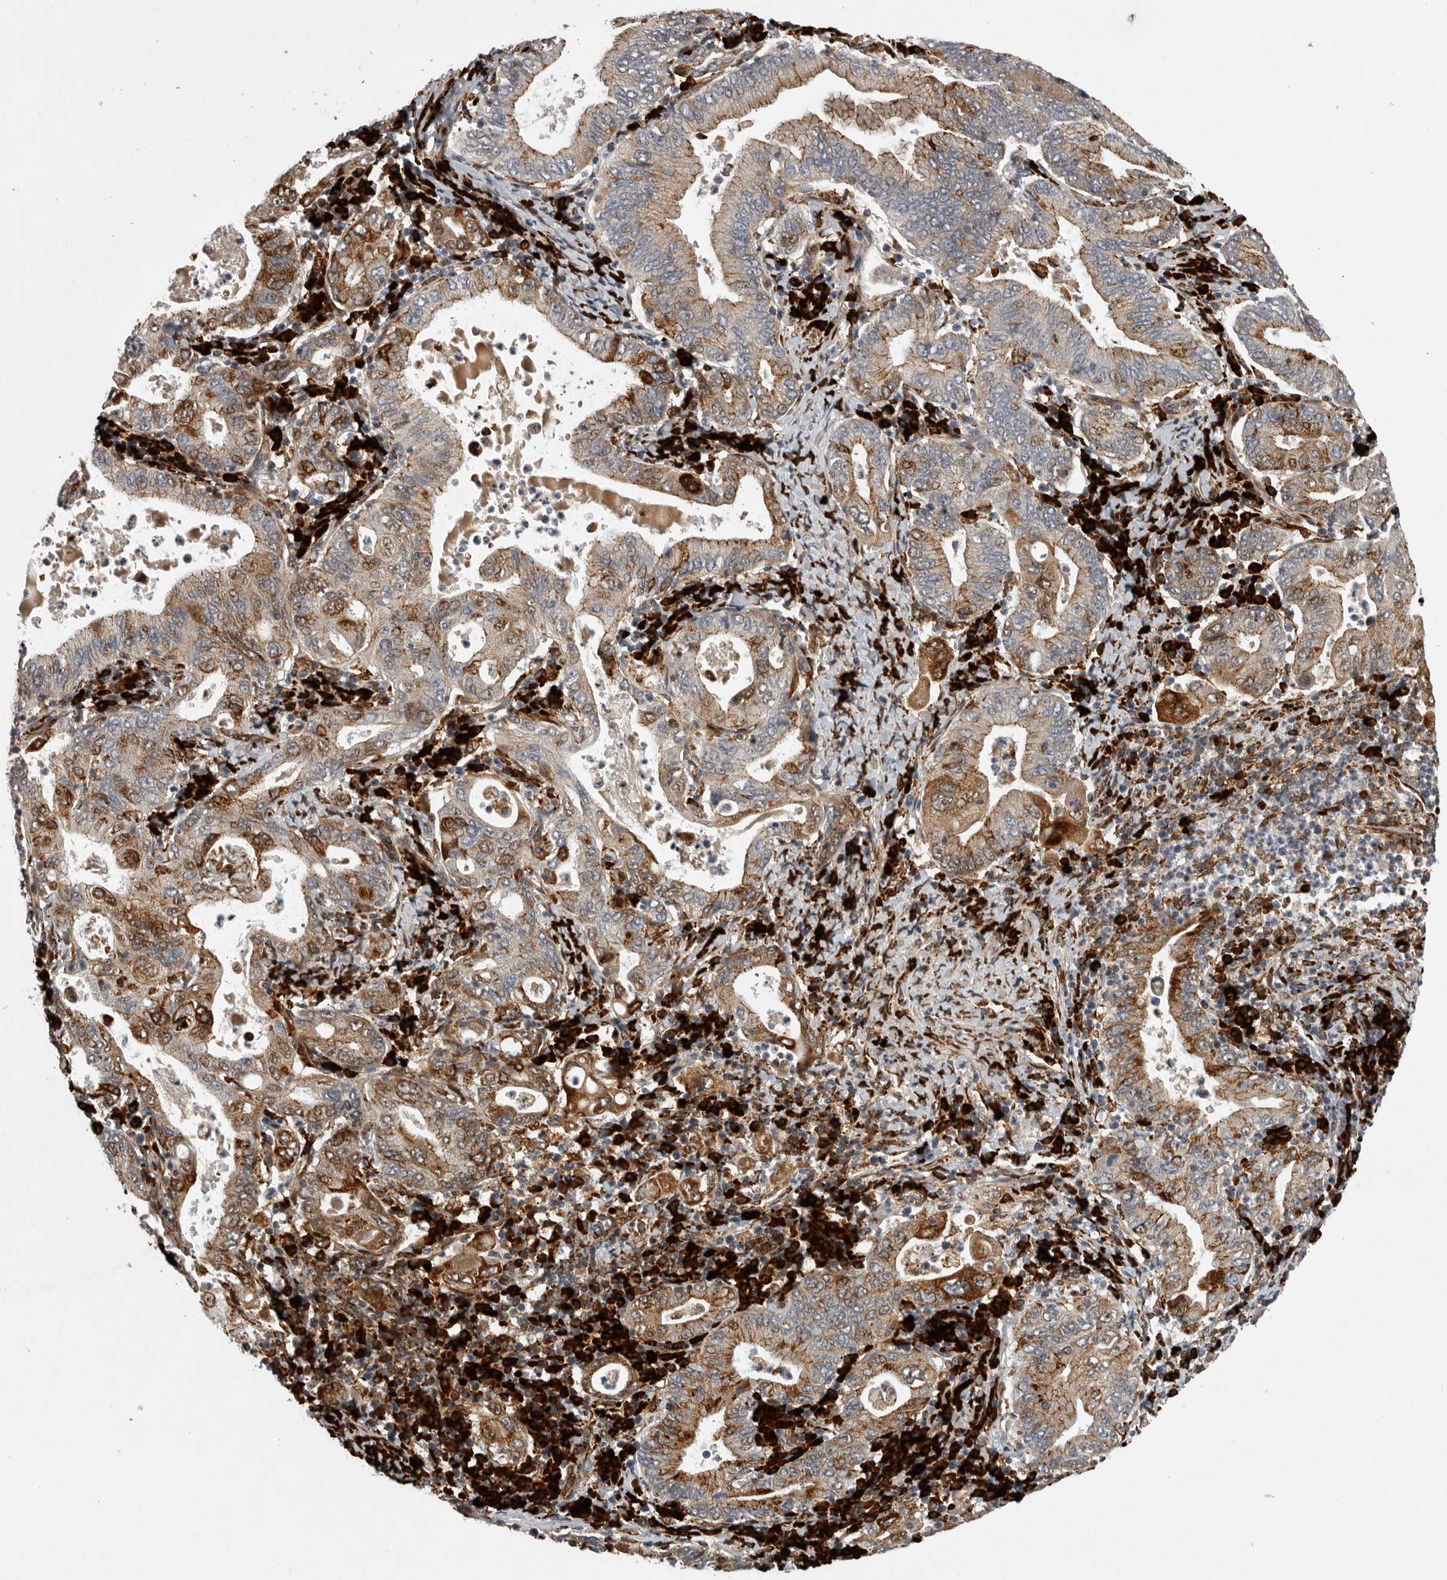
{"staining": {"intensity": "moderate", "quantity": ">75%", "location": "cytoplasmic/membranous"}, "tissue": "stomach cancer", "cell_type": "Tumor cells", "image_type": "cancer", "snomed": [{"axis": "morphology", "description": "Normal tissue, NOS"}, {"axis": "morphology", "description": "Adenocarcinoma, NOS"}, {"axis": "topography", "description": "Esophagus"}, {"axis": "topography", "description": "Stomach, upper"}, {"axis": "topography", "description": "Peripheral nerve tissue"}], "caption": "This is an image of immunohistochemistry (IHC) staining of adenocarcinoma (stomach), which shows moderate expression in the cytoplasmic/membranous of tumor cells.", "gene": "MPDZ", "patient": {"sex": "male", "age": 62}}